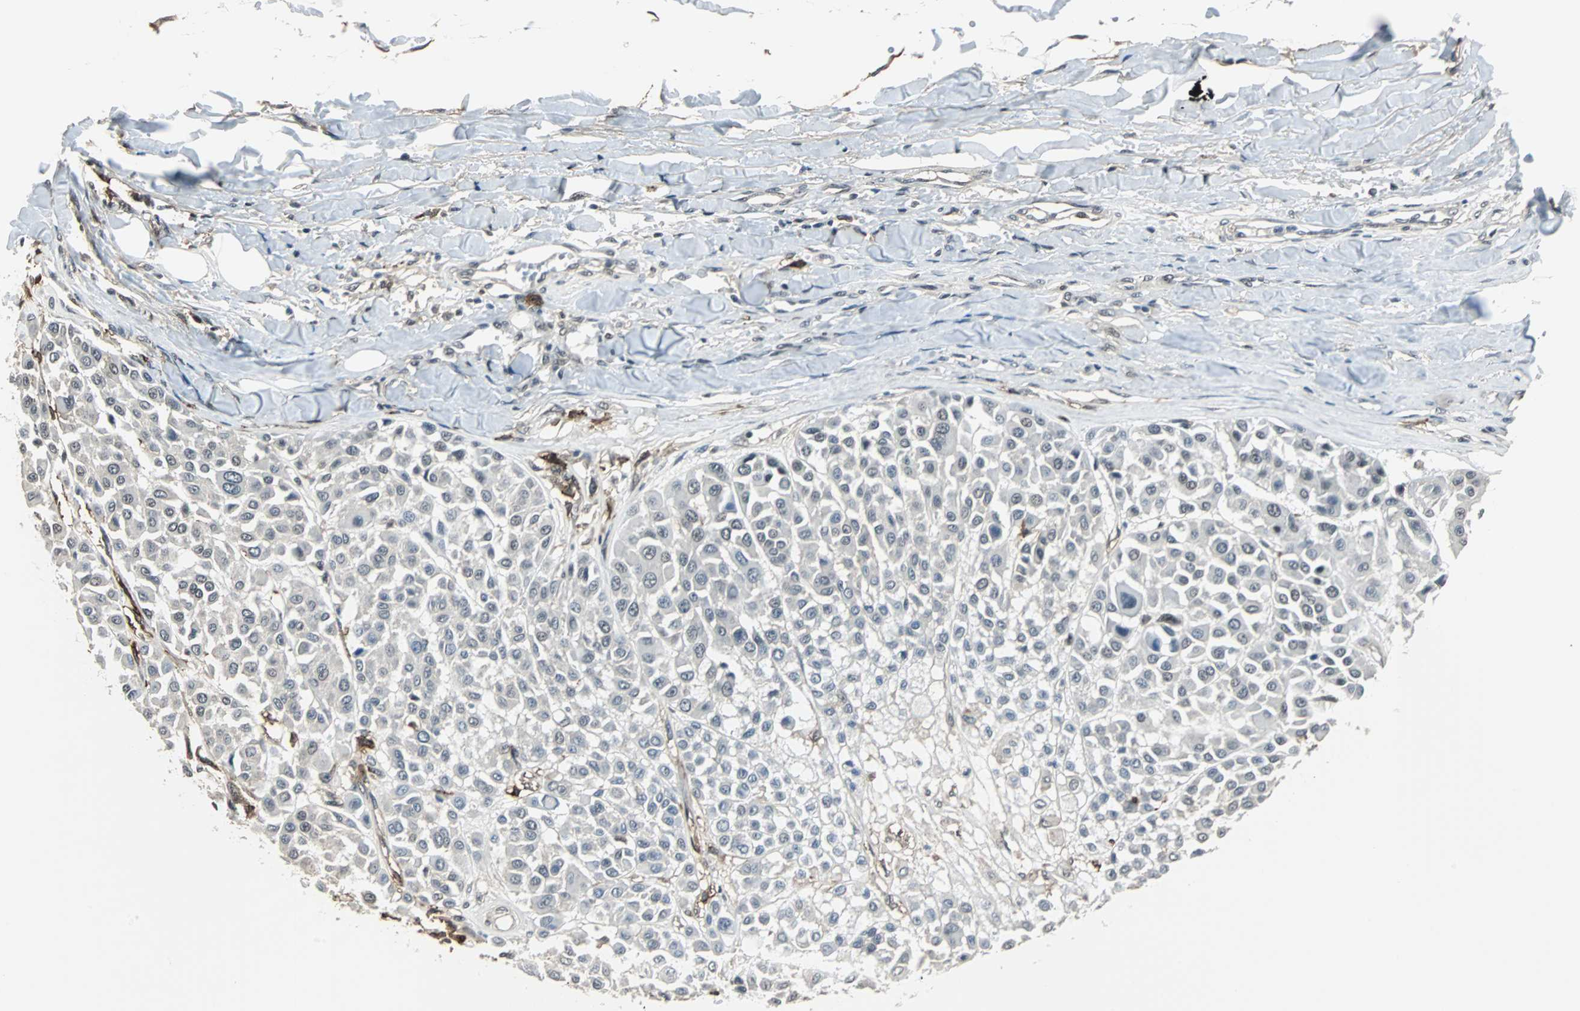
{"staining": {"intensity": "negative", "quantity": "none", "location": "none"}, "tissue": "melanoma", "cell_type": "Tumor cells", "image_type": "cancer", "snomed": [{"axis": "morphology", "description": "Malignant melanoma, Metastatic site"}, {"axis": "topography", "description": "Soft tissue"}], "caption": "Human malignant melanoma (metastatic site) stained for a protein using immunohistochemistry (IHC) reveals no expression in tumor cells.", "gene": "MKX", "patient": {"sex": "male", "age": 41}}